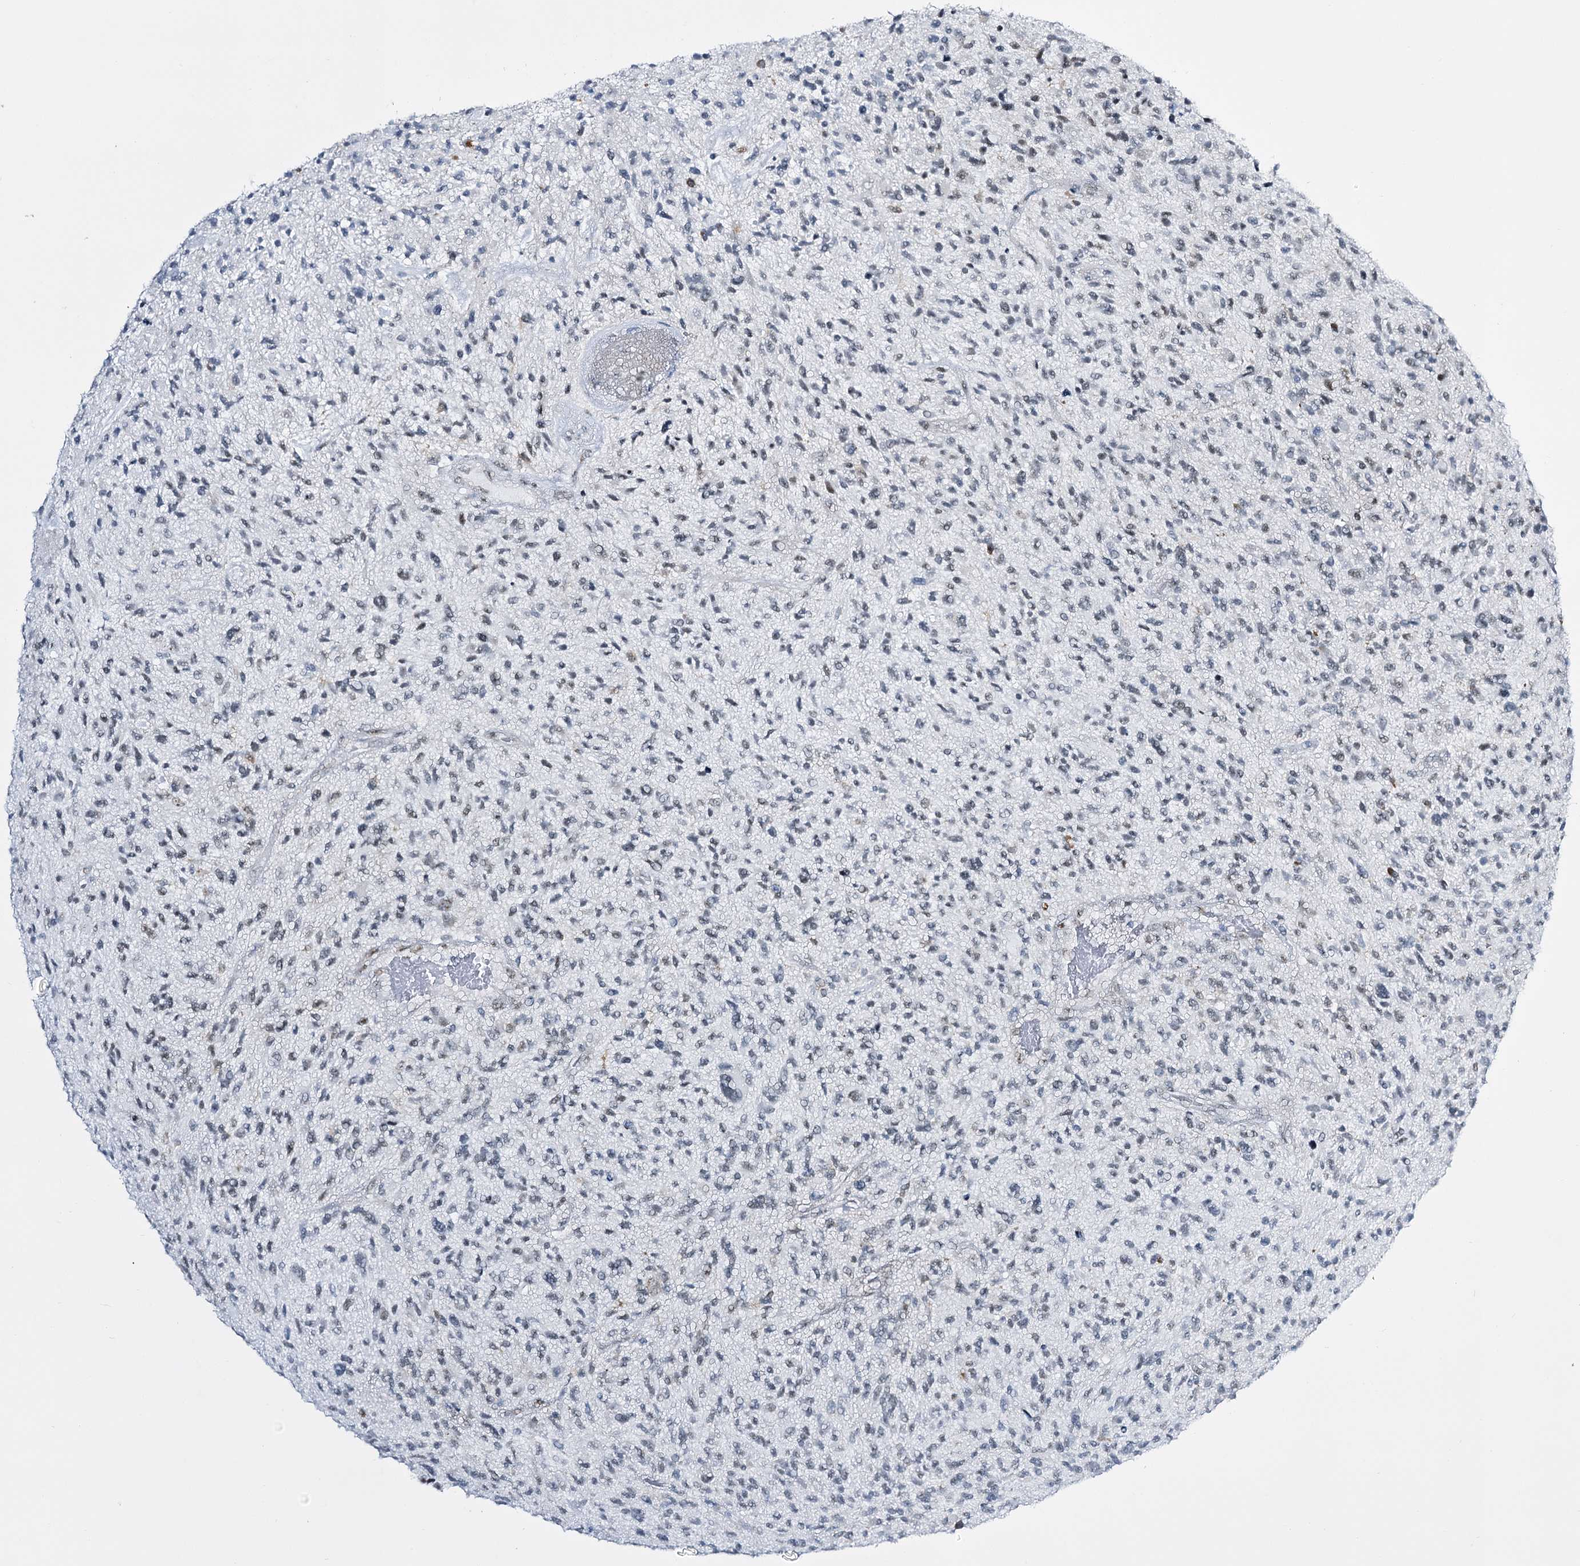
{"staining": {"intensity": "negative", "quantity": "none", "location": "none"}, "tissue": "glioma", "cell_type": "Tumor cells", "image_type": "cancer", "snomed": [{"axis": "morphology", "description": "Glioma, malignant, High grade"}, {"axis": "topography", "description": "Brain"}], "caption": "Immunohistochemistry histopathology image of neoplastic tissue: malignant glioma (high-grade) stained with DAB (3,3'-diaminobenzidine) exhibits no significant protein staining in tumor cells.", "gene": "RBM15B", "patient": {"sex": "male", "age": 47}}